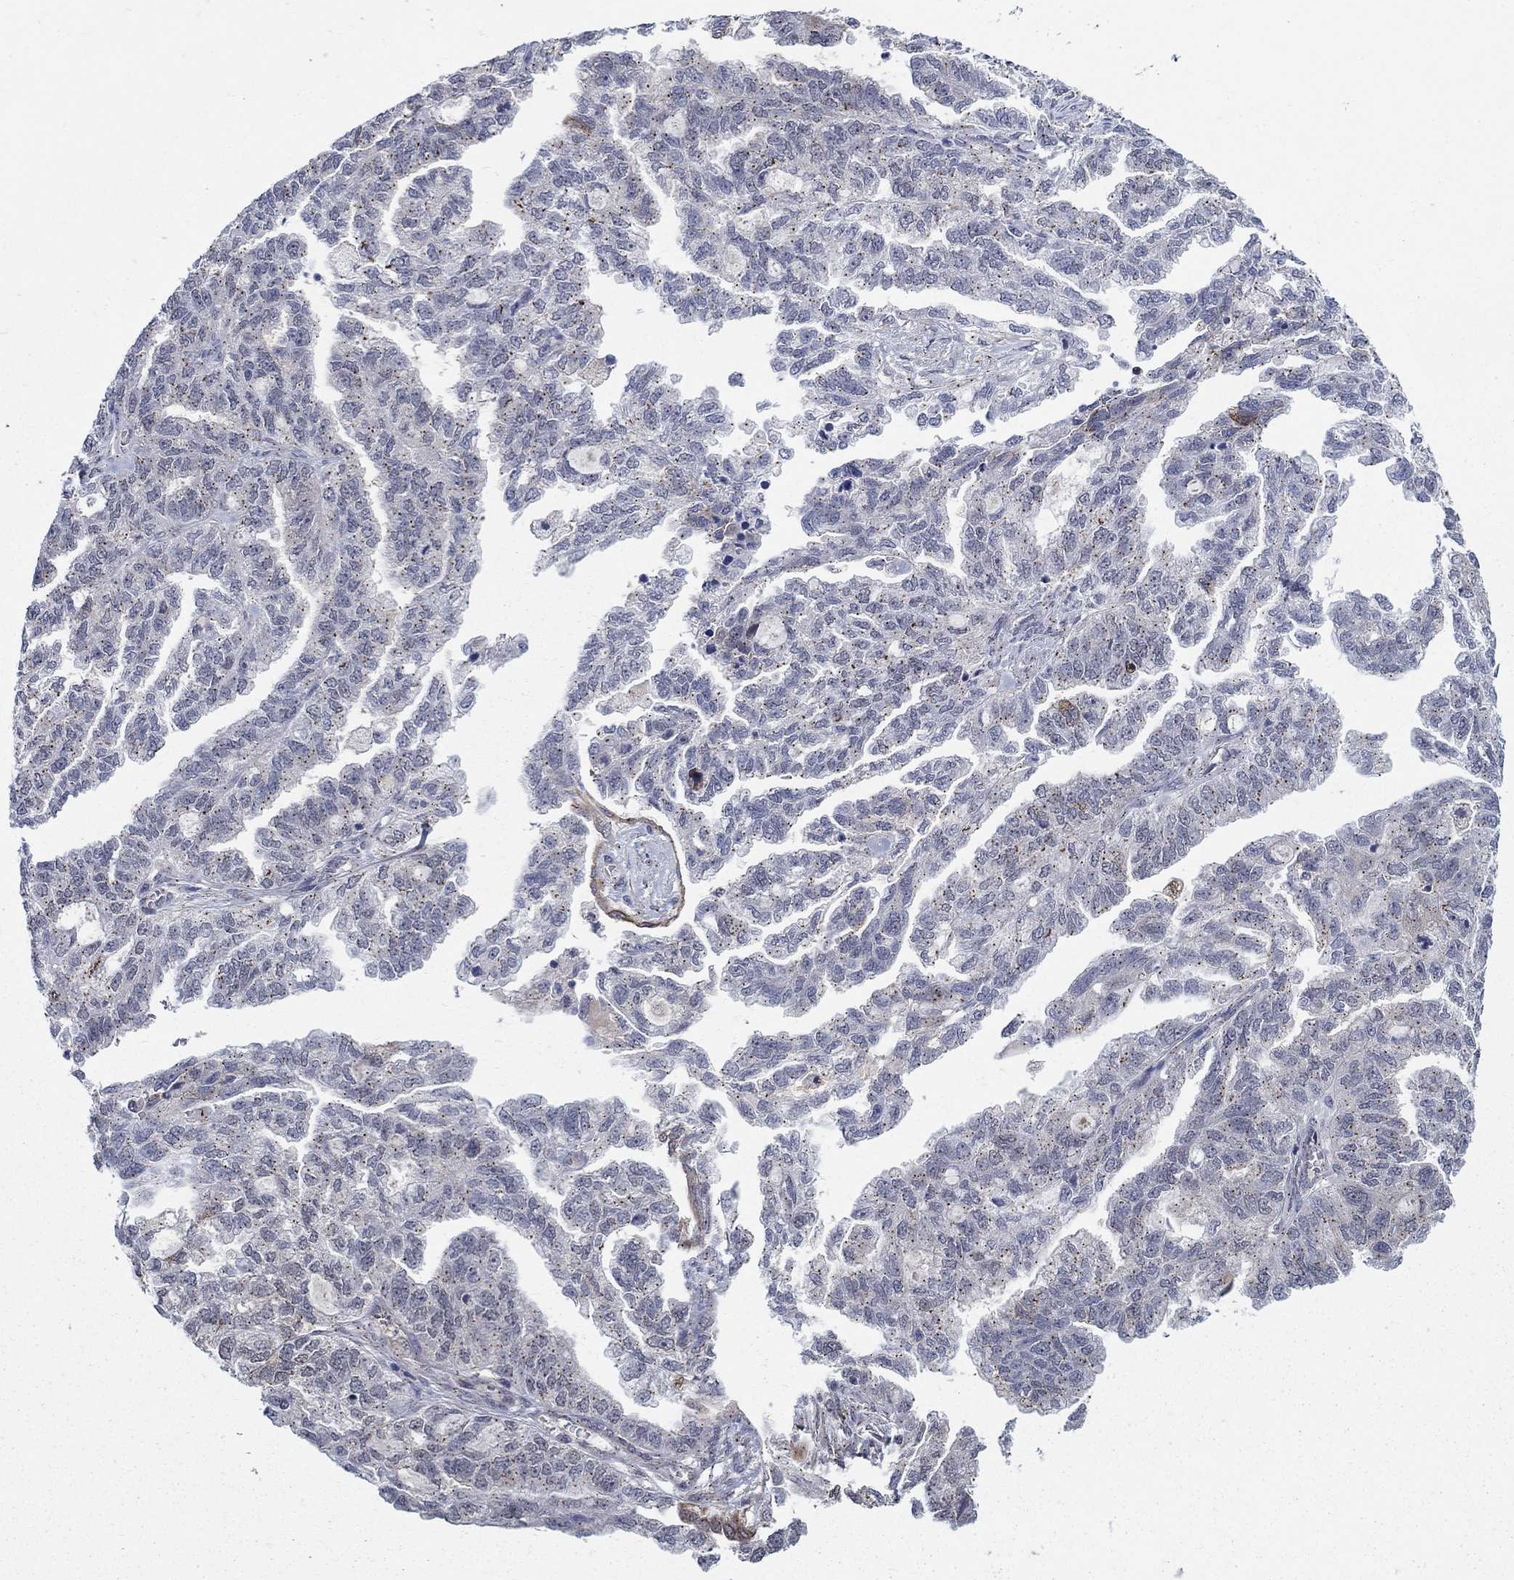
{"staining": {"intensity": "moderate", "quantity": ">75%", "location": "cytoplasmic/membranous"}, "tissue": "ovarian cancer", "cell_type": "Tumor cells", "image_type": "cancer", "snomed": [{"axis": "morphology", "description": "Cystadenocarcinoma, serous, NOS"}, {"axis": "topography", "description": "Ovary"}], "caption": "Protein expression analysis of ovarian serous cystadenocarcinoma displays moderate cytoplasmic/membranous expression in approximately >75% of tumor cells.", "gene": "SH3RF1", "patient": {"sex": "female", "age": 51}}